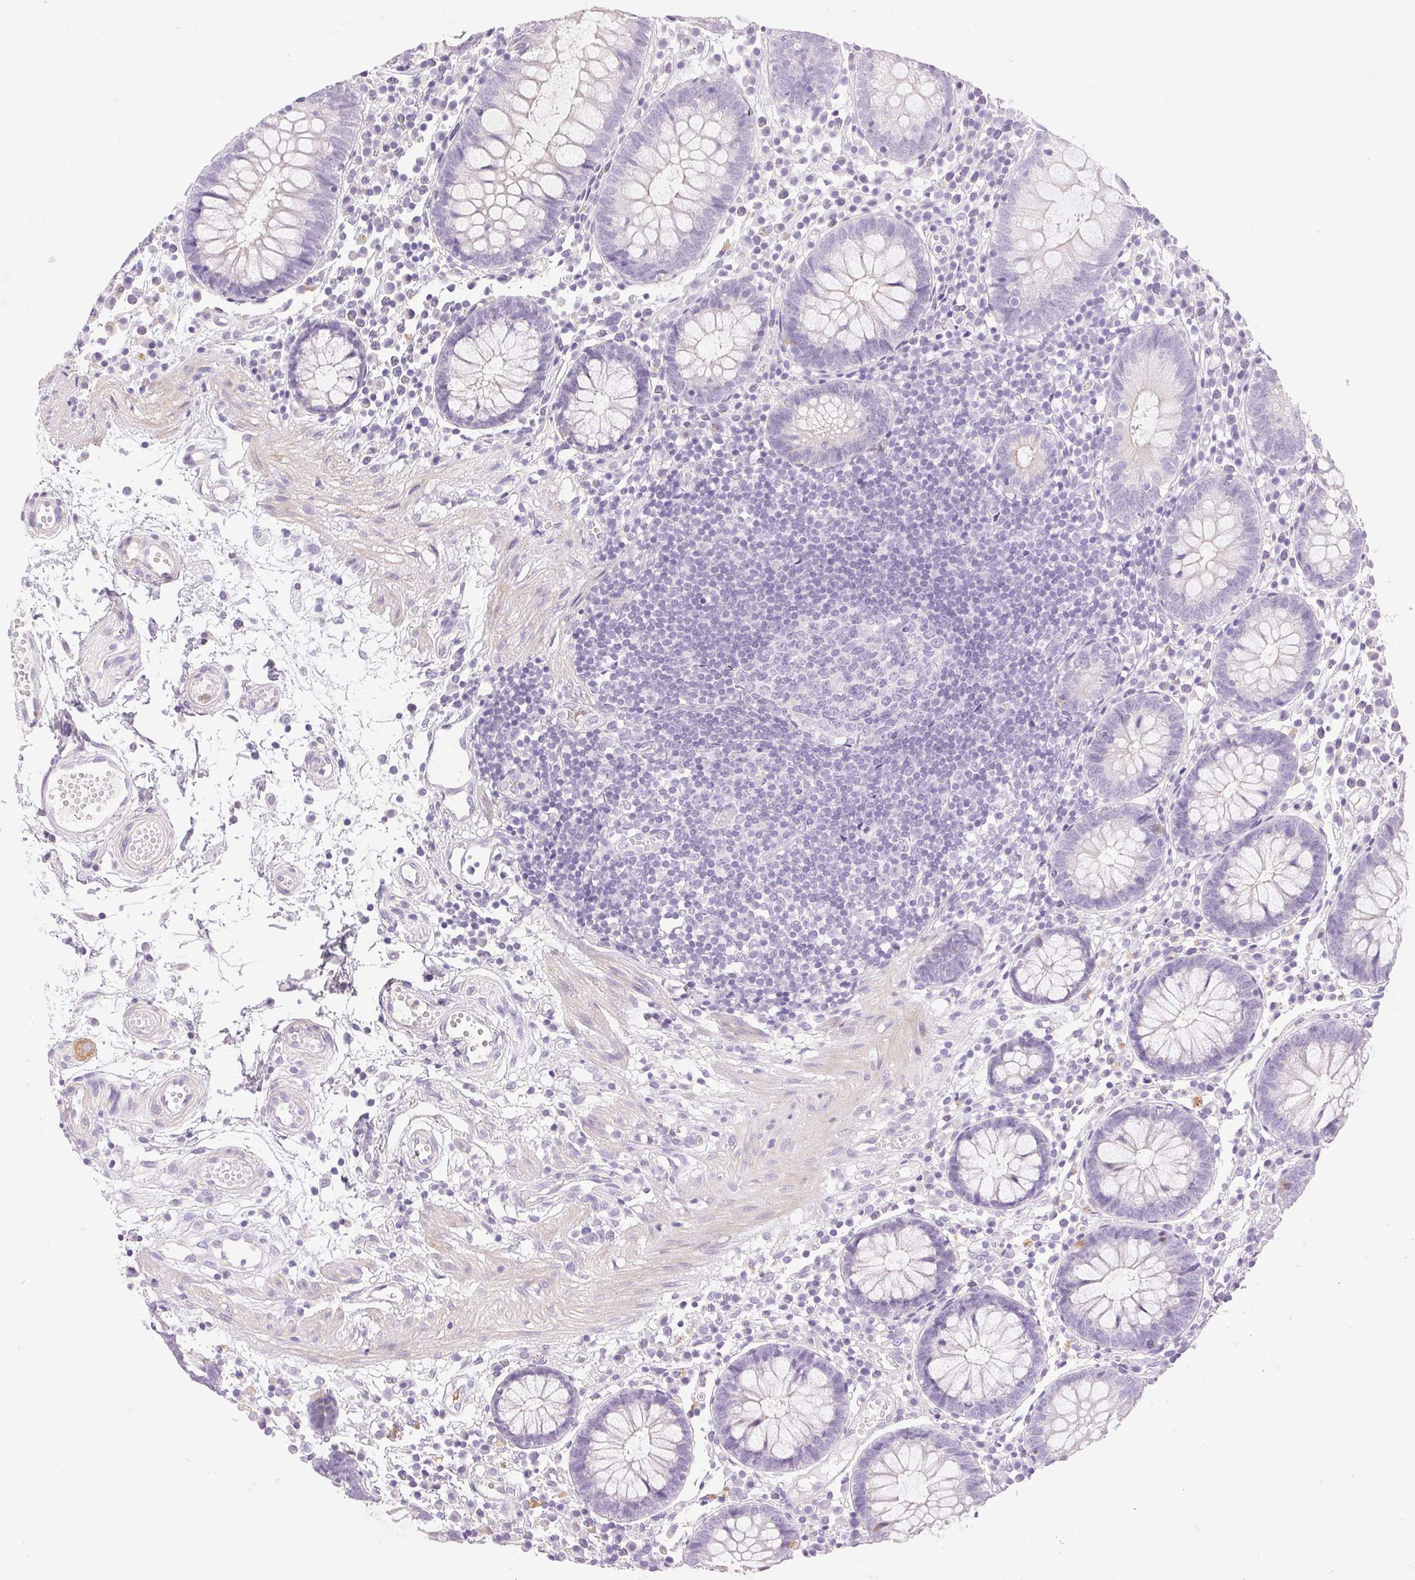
{"staining": {"intensity": "negative", "quantity": "none", "location": "none"}, "tissue": "colon", "cell_type": "Endothelial cells", "image_type": "normal", "snomed": [{"axis": "morphology", "description": "Normal tissue, NOS"}, {"axis": "morphology", "description": "Adenocarcinoma, NOS"}, {"axis": "topography", "description": "Colon"}], "caption": "Immunohistochemical staining of unremarkable human colon reveals no significant positivity in endothelial cells. (Stains: DAB (3,3'-diaminobenzidine) immunohistochemistry with hematoxylin counter stain, Microscopy: brightfield microscopy at high magnification).", "gene": "EMX2", "patient": {"sex": "male", "age": 83}}